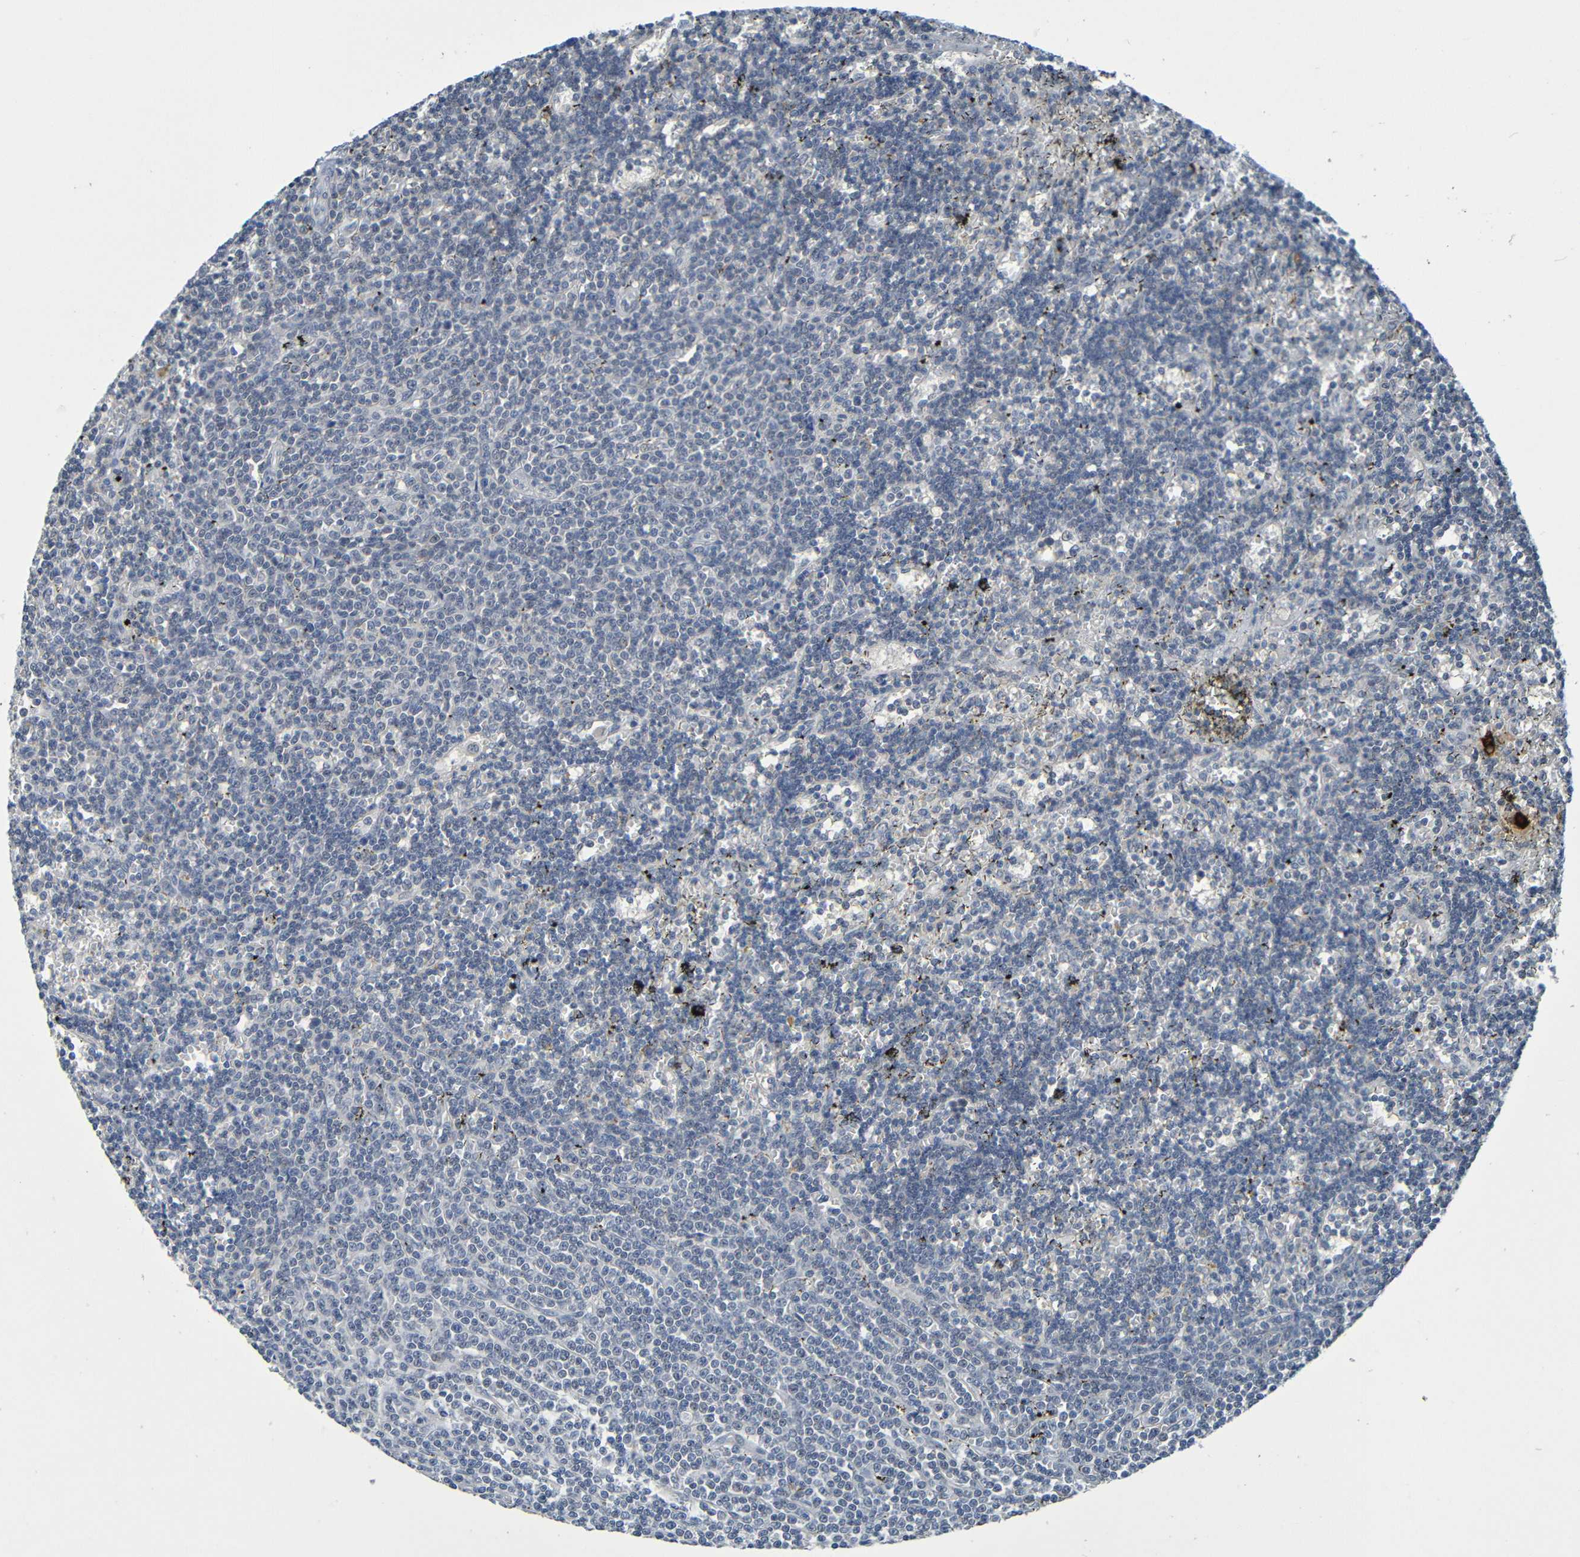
{"staining": {"intensity": "negative", "quantity": "none", "location": "none"}, "tissue": "lymphoma", "cell_type": "Tumor cells", "image_type": "cancer", "snomed": [{"axis": "morphology", "description": "Malignant lymphoma, non-Hodgkin's type, Low grade"}, {"axis": "topography", "description": "Spleen"}], "caption": "Tumor cells are negative for protein expression in human malignant lymphoma, non-Hodgkin's type (low-grade).", "gene": "C3AR1", "patient": {"sex": "male", "age": 60}}